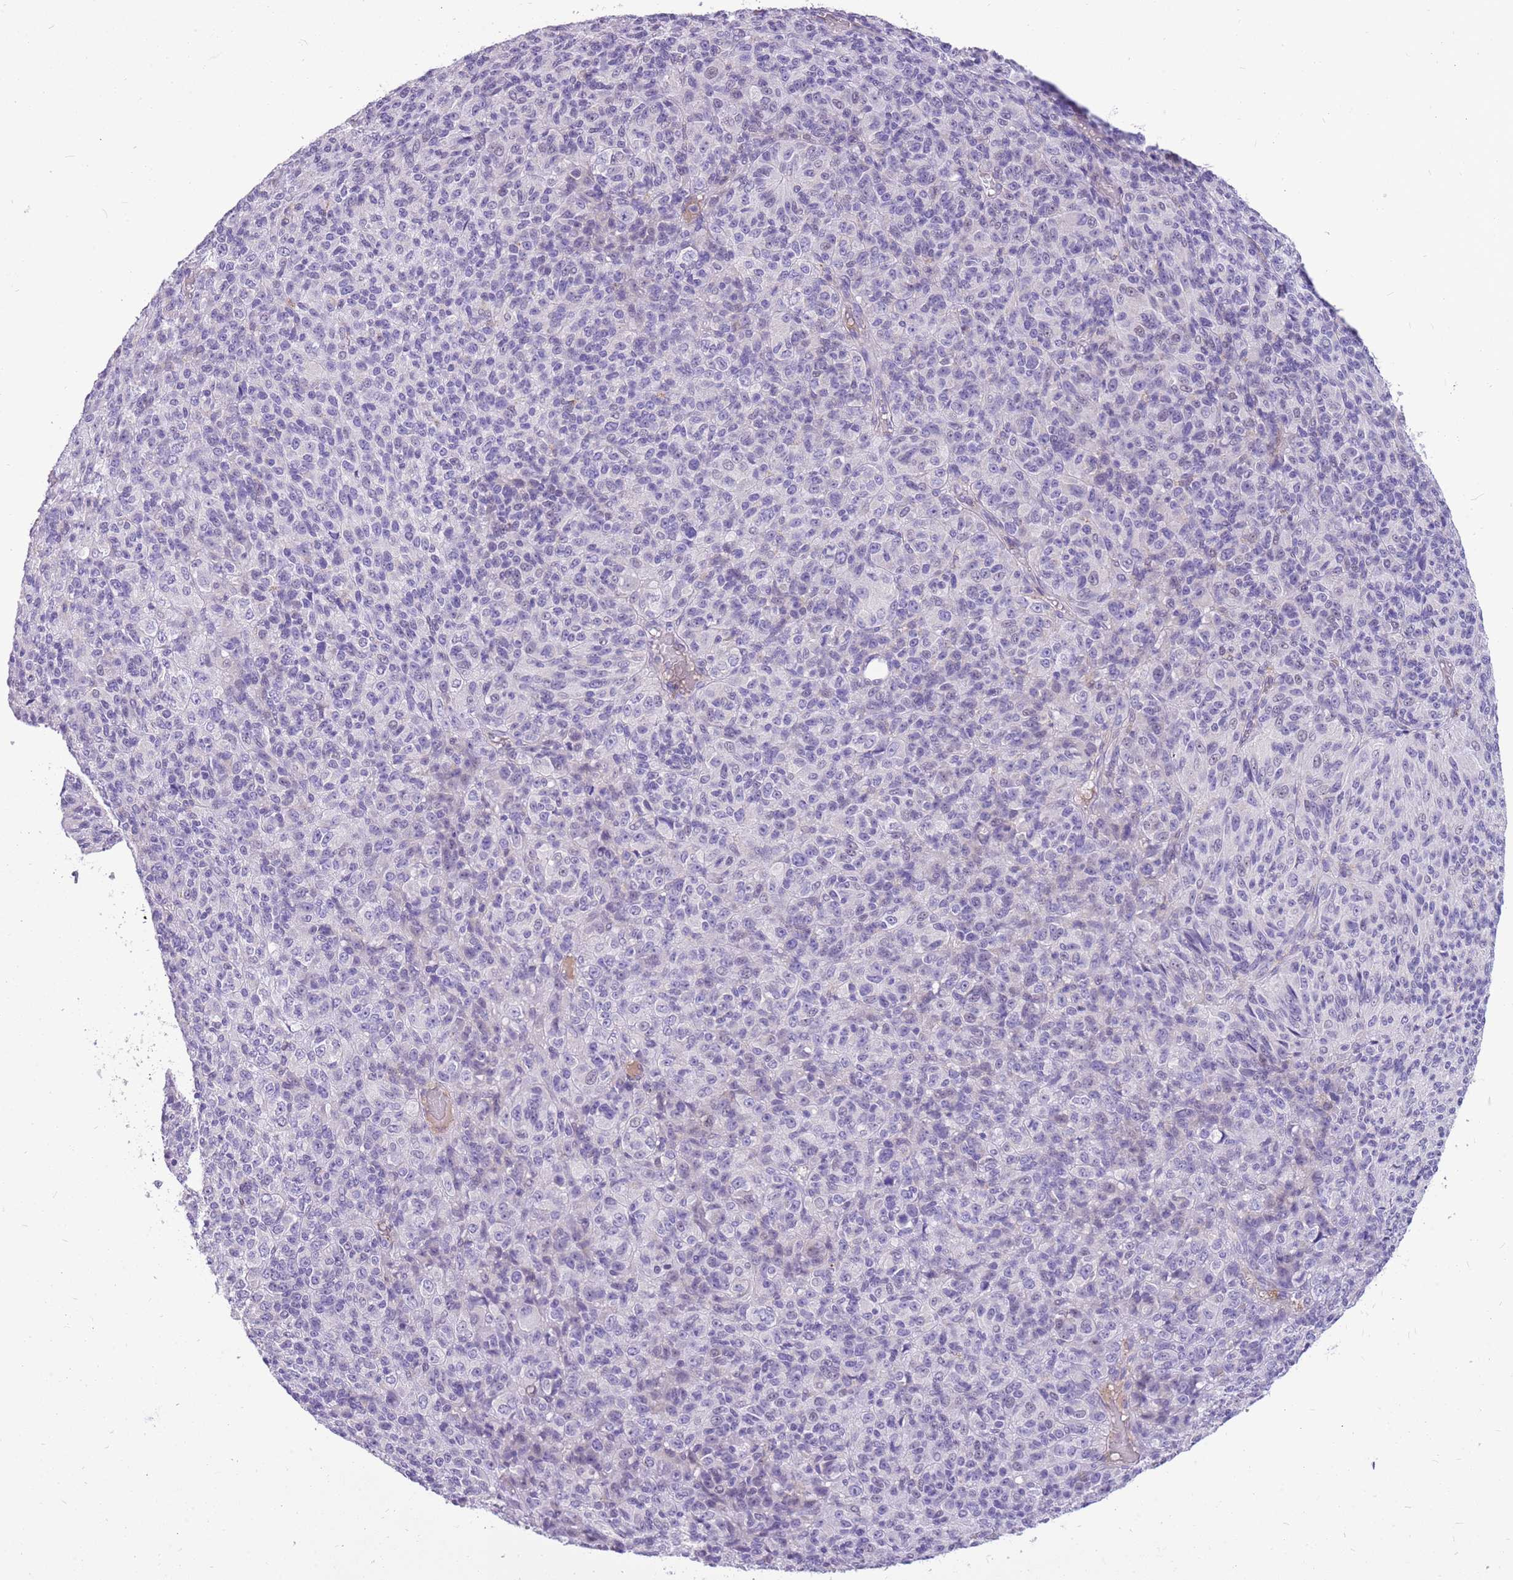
{"staining": {"intensity": "negative", "quantity": "none", "location": "none"}, "tissue": "melanoma", "cell_type": "Tumor cells", "image_type": "cancer", "snomed": [{"axis": "morphology", "description": "Malignant melanoma, Metastatic site"}, {"axis": "topography", "description": "Brain"}], "caption": "This micrograph is of malignant melanoma (metastatic site) stained with immunohistochemistry (IHC) to label a protein in brown with the nuclei are counter-stained blue. There is no expression in tumor cells.", "gene": "PCNX1", "patient": {"sex": "female", "age": 56}}